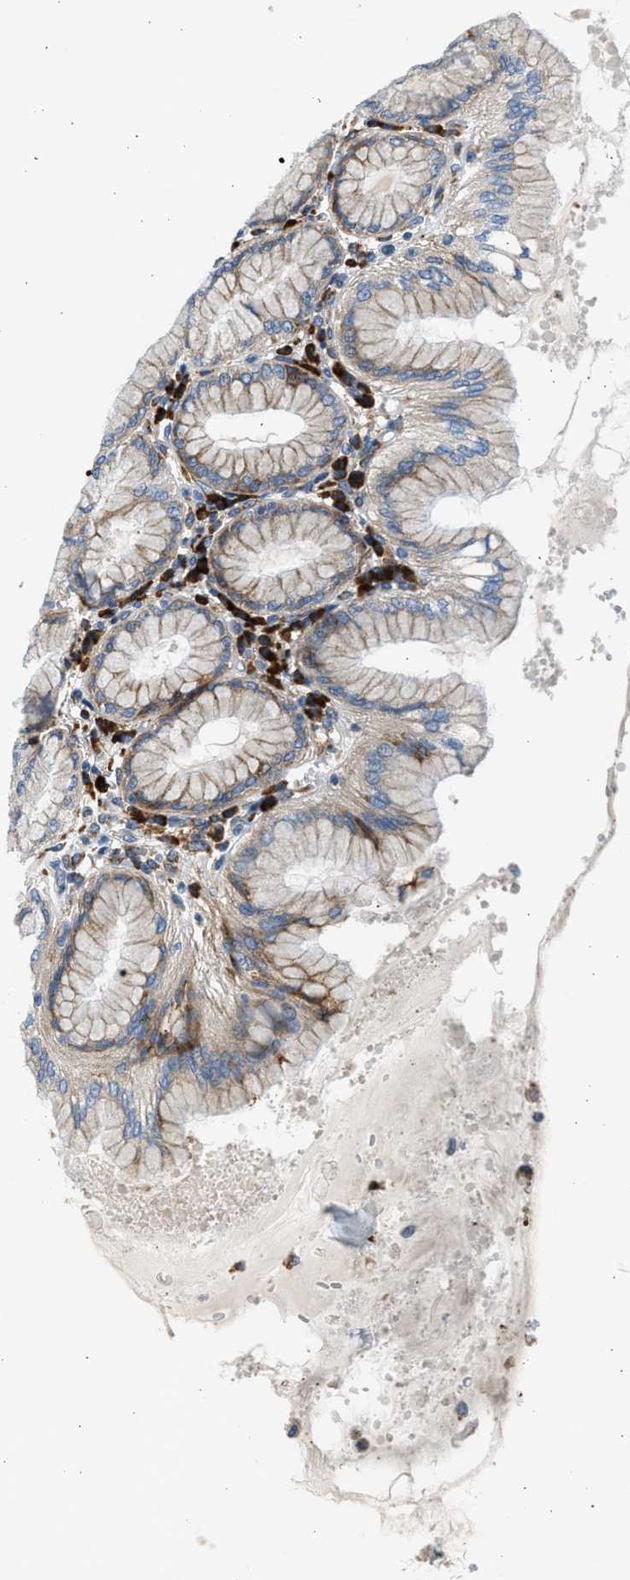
{"staining": {"intensity": "moderate", "quantity": "25%-75%", "location": "cytoplasmic/membranous"}, "tissue": "stomach", "cell_type": "Glandular cells", "image_type": "normal", "snomed": [{"axis": "morphology", "description": "Normal tissue, NOS"}, {"axis": "topography", "description": "Stomach"}, {"axis": "topography", "description": "Stomach, lower"}], "caption": "IHC of benign human stomach displays medium levels of moderate cytoplasmic/membranous positivity in about 25%-75% of glandular cells.", "gene": "CNTN6", "patient": {"sex": "female", "age": 56}}